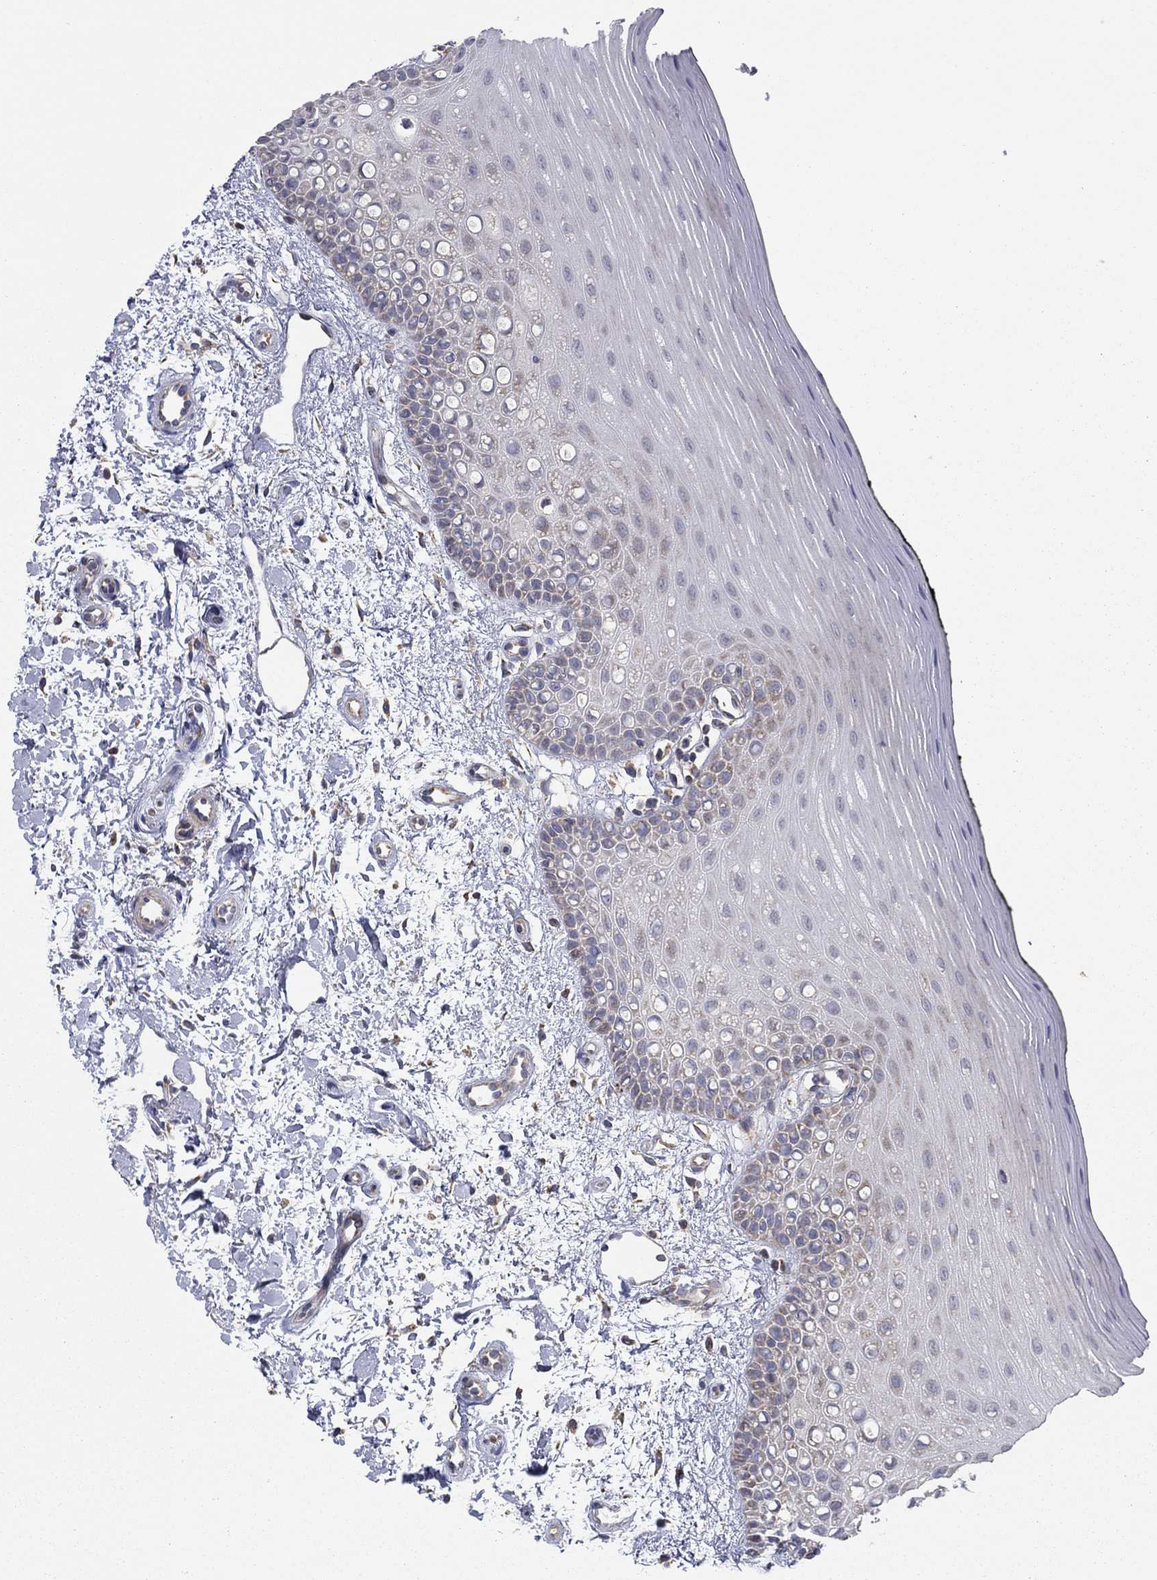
{"staining": {"intensity": "negative", "quantity": "none", "location": "none"}, "tissue": "oral mucosa", "cell_type": "Squamous epithelial cells", "image_type": "normal", "snomed": [{"axis": "morphology", "description": "Normal tissue, NOS"}, {"axis": "topography", "description": "Oral tissue"}], "caption": "Oral mucosa stained for a protein using immunohistochemistry displays no positivity squamous epithelial cells.", "gene": "MMAA", "patient": {"sex": "female", "age": 78}}